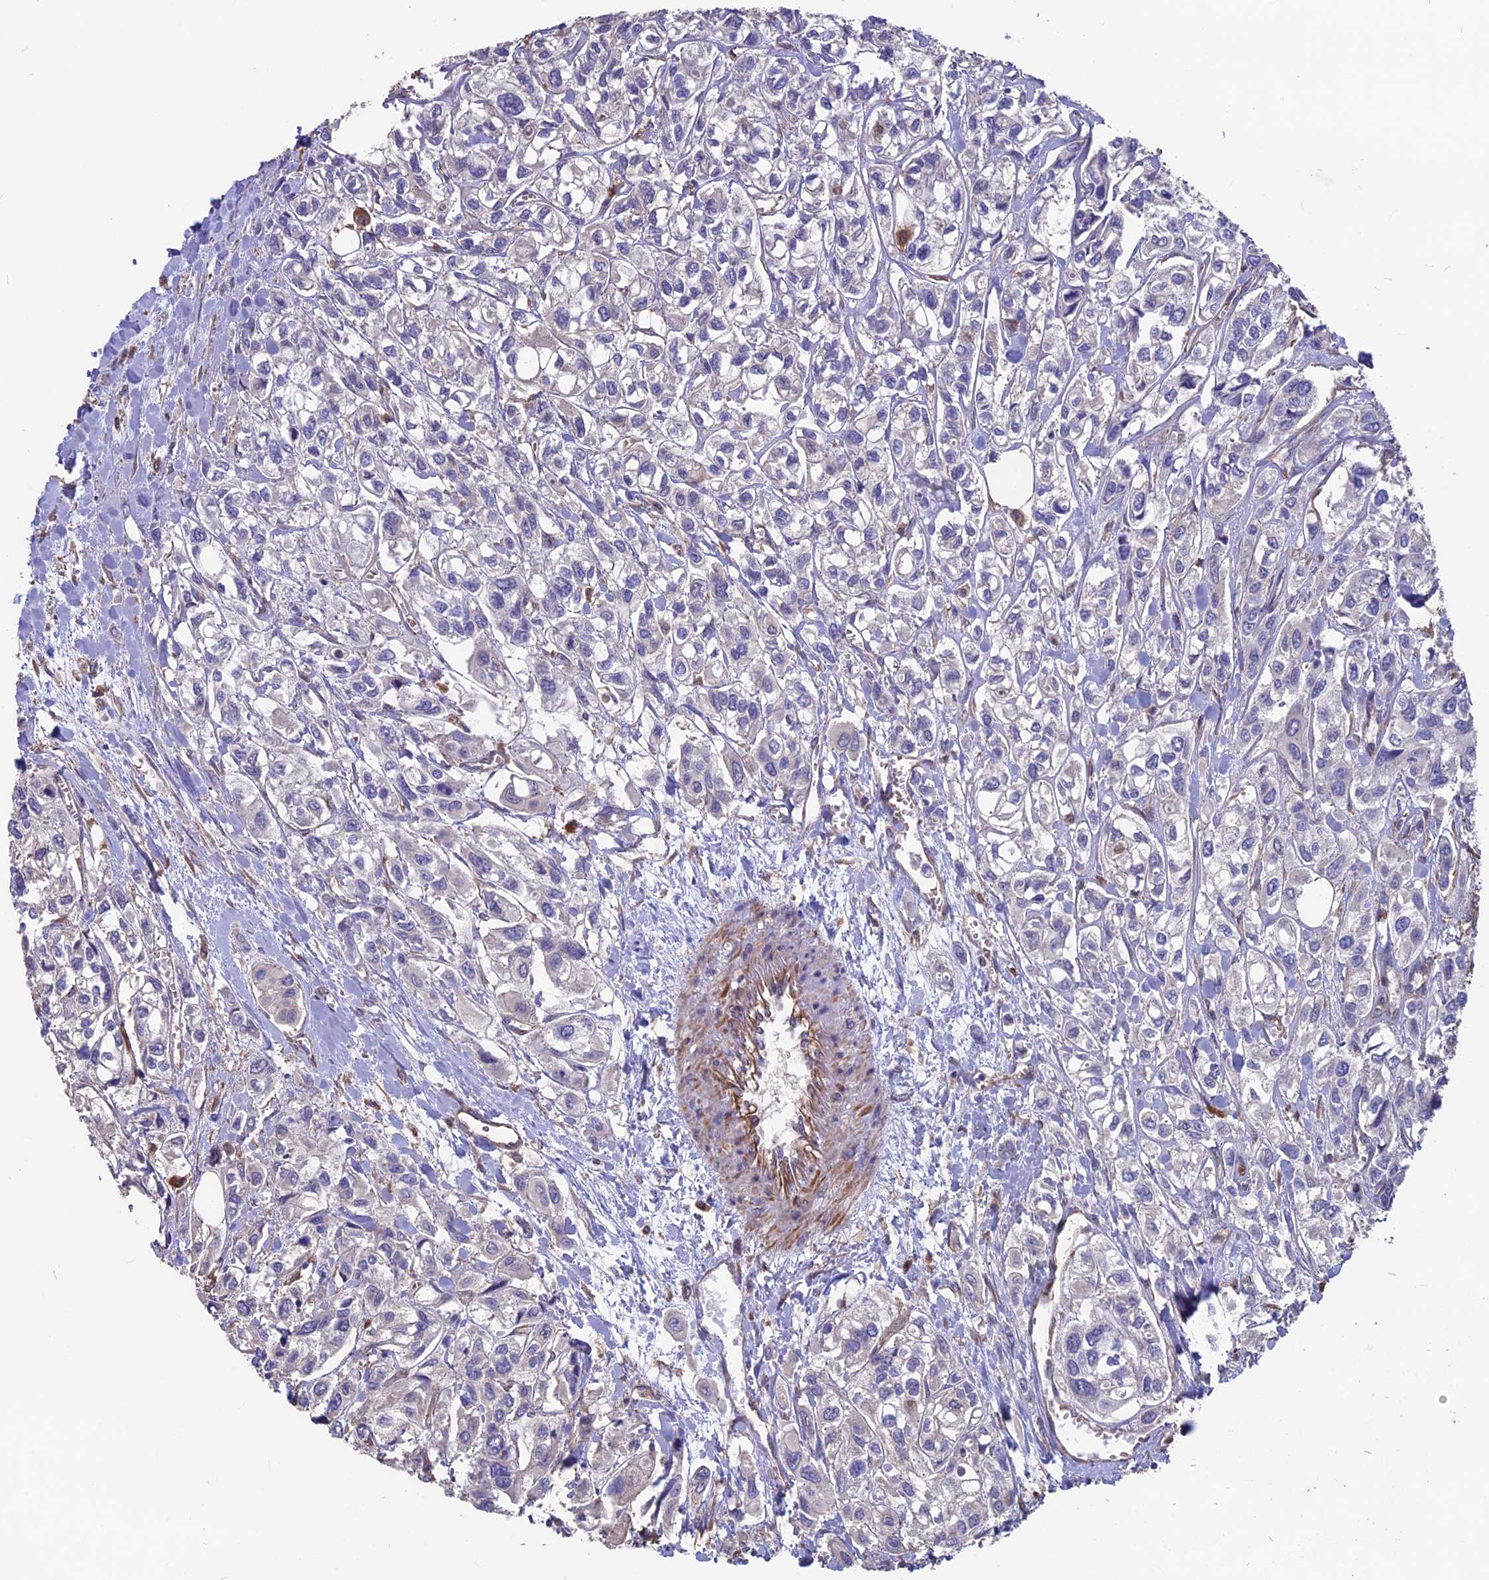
{"staining": {"intensity": "weak", "quantity": "<25%", "location": "cytoplasmic/membranous"}, "tissue": "urothelial cancer", "cell_type": "Tumor cells", "image_type": "cancer", "snomed": [{"axis": "morphology", "description": "Urothelial carcinoma, High grade"}, {"axis": "topography", "description": "Urinary bladder"}], "caption": "The photomicrograph reveals no significant positivity in tumor cells of urothelial carcinoma (high-grade).", "gene": "SEH1L", "patient": {"sex": "male", "age": 67}}